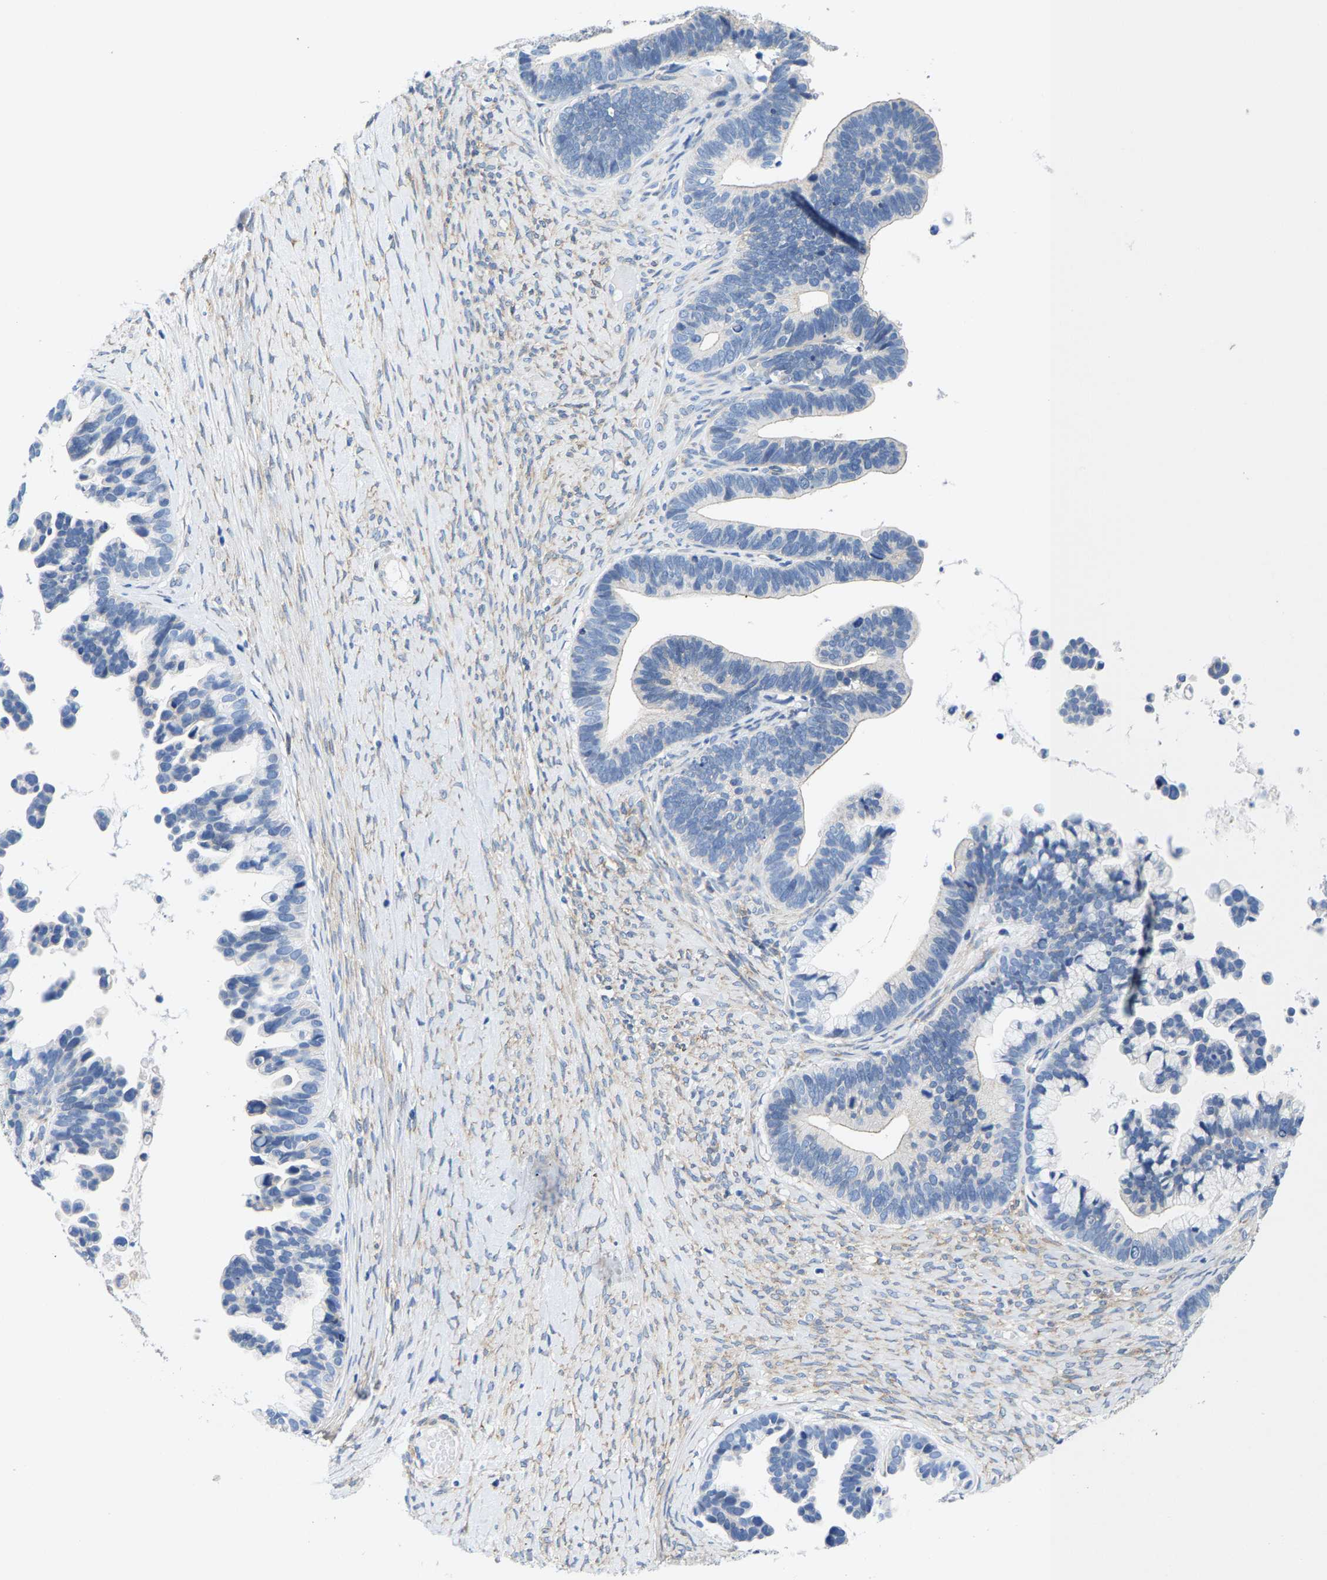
{"staining": {"intensity": "negative", "quantity": "none", "location": "none"}, "tissue": "ovarian cancer", "cell_type": "Tumor cells", "image_type": "cancer", "snomed": [{"axis": "morphology", "description": "Cystadenocarcinoma, serous, NOS"}, {"axis": "topography", "description": "Ovary"}], "caption": "Immunohistochemistry micrograph of neoplastic tissue: ovarian cancer (serous cystadenocarcinoma) stained with DAB (3,3'-diaminobenzidine) reveals no significant protein staining in tumor cells.", "gene": "DSCAM", "patient": {"sex": "female", "age": 56}}